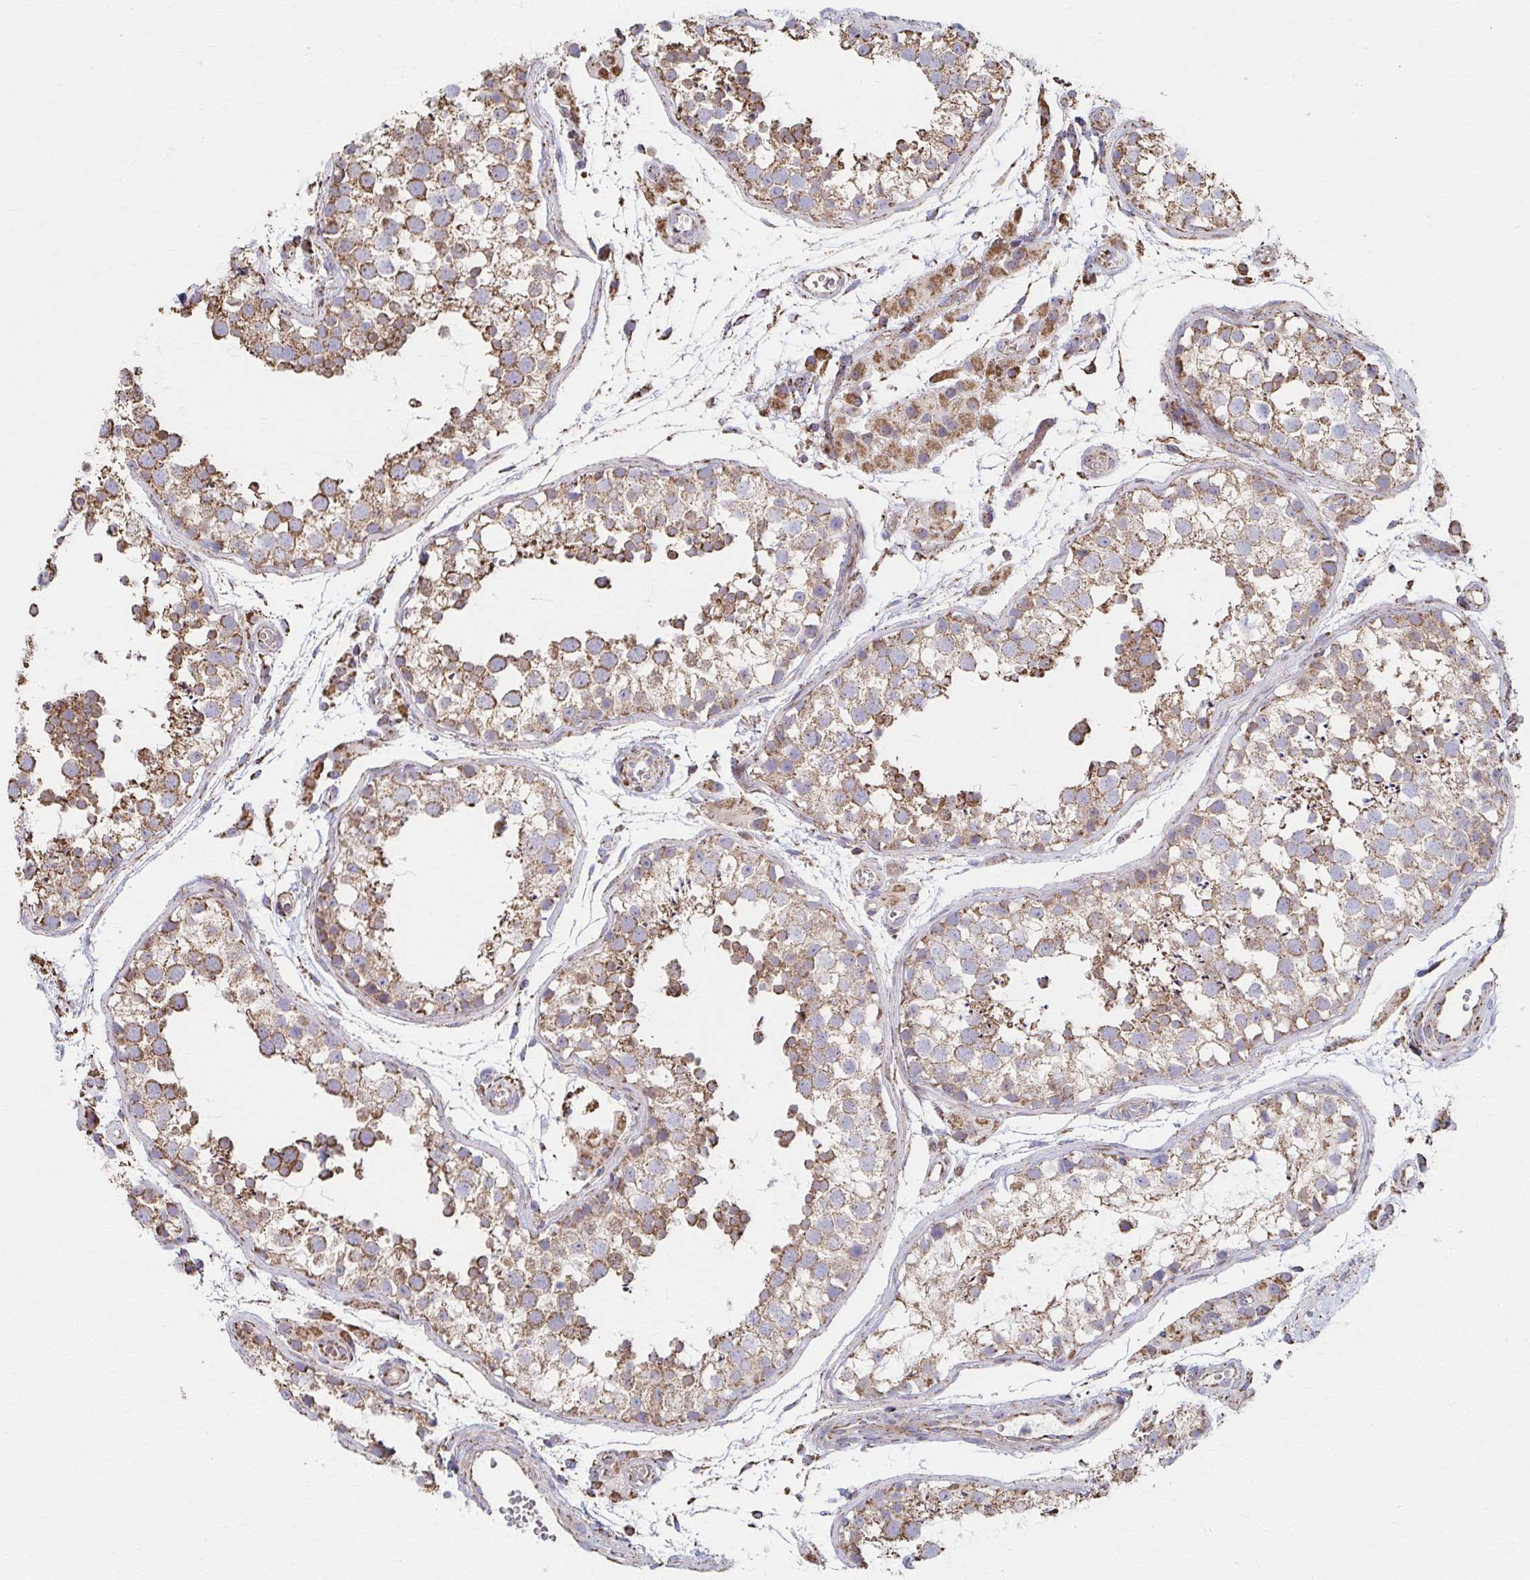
{"staining": {"intensity": "strong", "quantity": "25%-75%", "location": "cytoplasmic/membranous"}, "tissue": "testis", "cell_type": "Cells in seminiferous ducts", "image_type": "normal", "snomed": [{"axis": "morphology", "description": "Normal tissue, NOS"}, {"axis": "morphology", "description": "Seminoma, NOS"}, {"axis": "topography", "description": "Testis"}], "caption": "Immunohistochemical staining of unremarkable human testis displays high levels of strong cytoplasmic/membranous staining in approximately 25%-75% of cells in seminiferous ducts. (DAB (3,3'-diaminobenzidine) = brown stain, brightfield microscopy at high magnification).", "gene": "SAT1", "patient": {"sex": "male", "age": 29}}